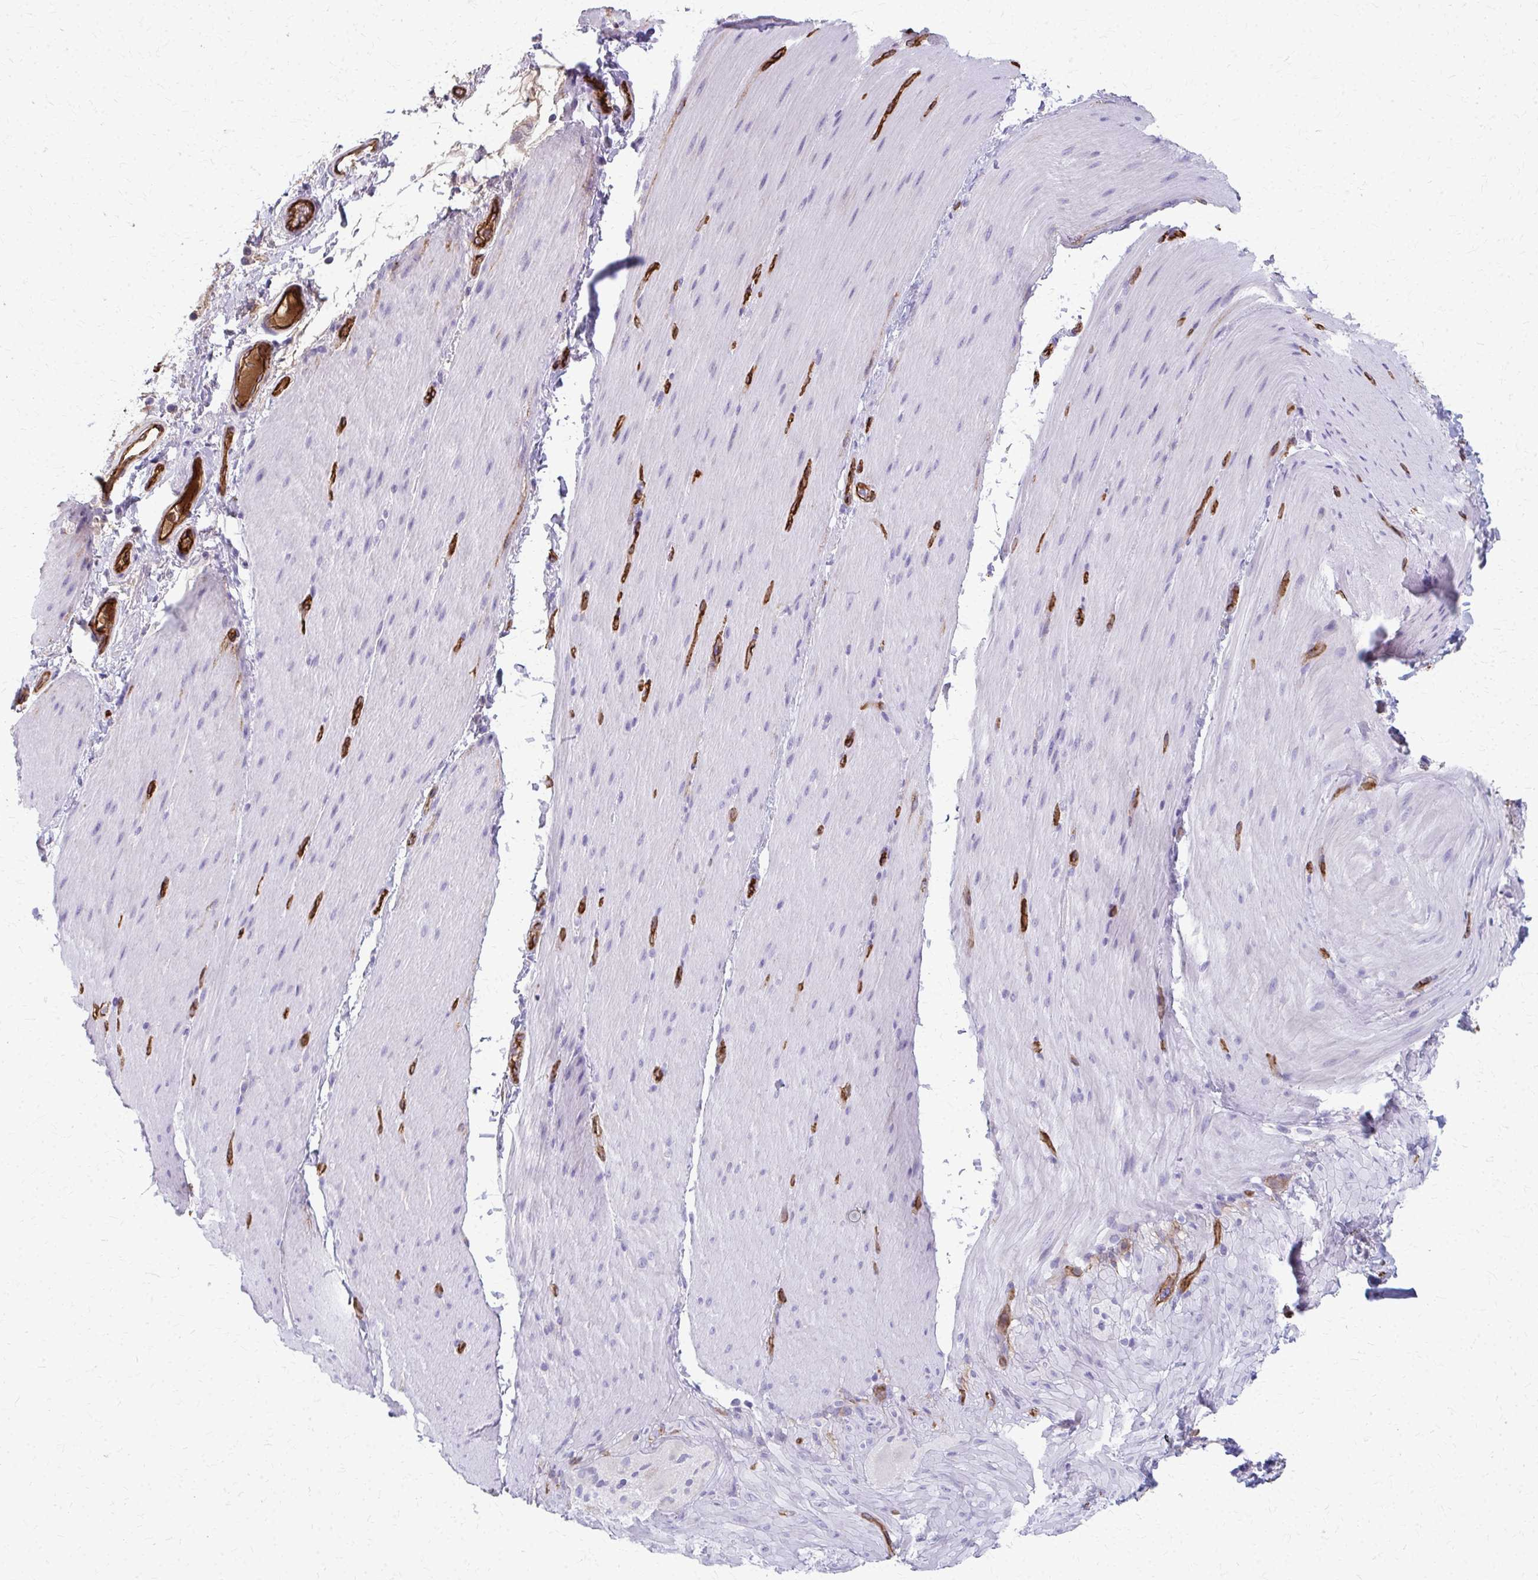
{"staining": {"intensity": "moderate", "quantity": "25%-75%", "location": "cytoplasmic/membranous"}, "tissue": "smooth muscle", "cell_type": "Smooth muscle cells", "image_type": "normal", "snomed": [{"axis": "morphology", "description": "Normal tissue, NOS"}, {"axis": "topography", "description": "Smooth muscle"}, {"axis": "topography", "description": "Colon"}], "caption": "Smooth muscle cells reveal medium levels of moderate cytoplasmic/membranous expression in about 25%-75% of cells in benign smooth muscle.", "gene": "ADIPOQ", "patient": {"sex": "male", "age": 73}}